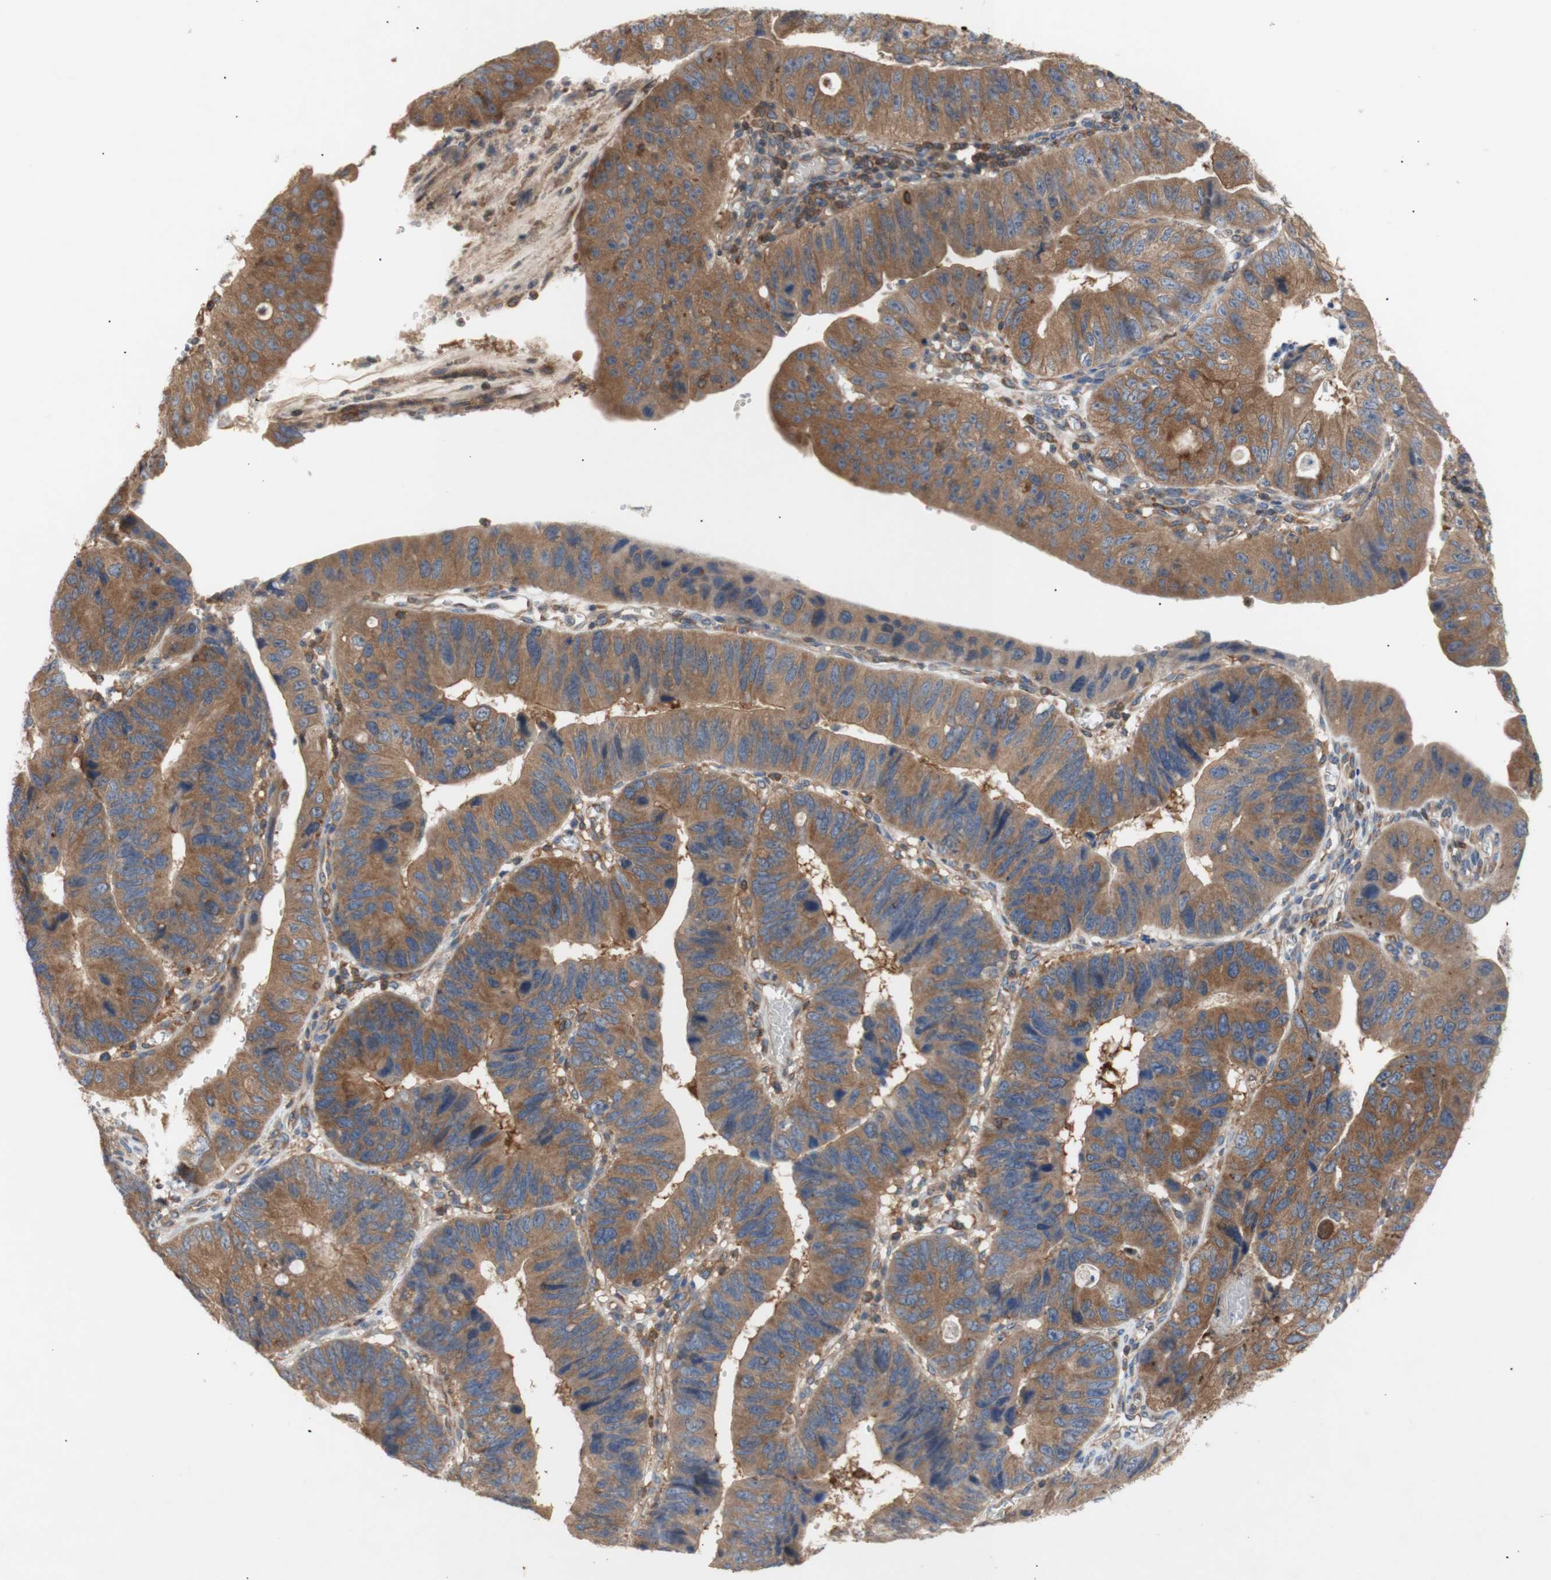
{"staining": {"intensity": "moderate", "quantity": ">75%", "location": "cytoplasmic/membranous"}, "tissue": "stomach cancer", "cell_type": "Tumor cells", "image_type": "cancer", "snomed": [{"axis": "morphology", "description": "Adenocarcinoma, NOS"}, {"axis": "topography", "description": "Stomach"}], "caption": "IHC image of neoplastic tissue: stomach cancer (adenocarcinoma) stained using immunohistochemistry (IHC) shows medium levels of moderate protein expression localized specifically in the cytoplasmic/membranous of tumor cells, appearing as a cytoplasmic/membranous brown color.", "gene": "IKBKG", "patient": {"sex": "male", "age": 59}}